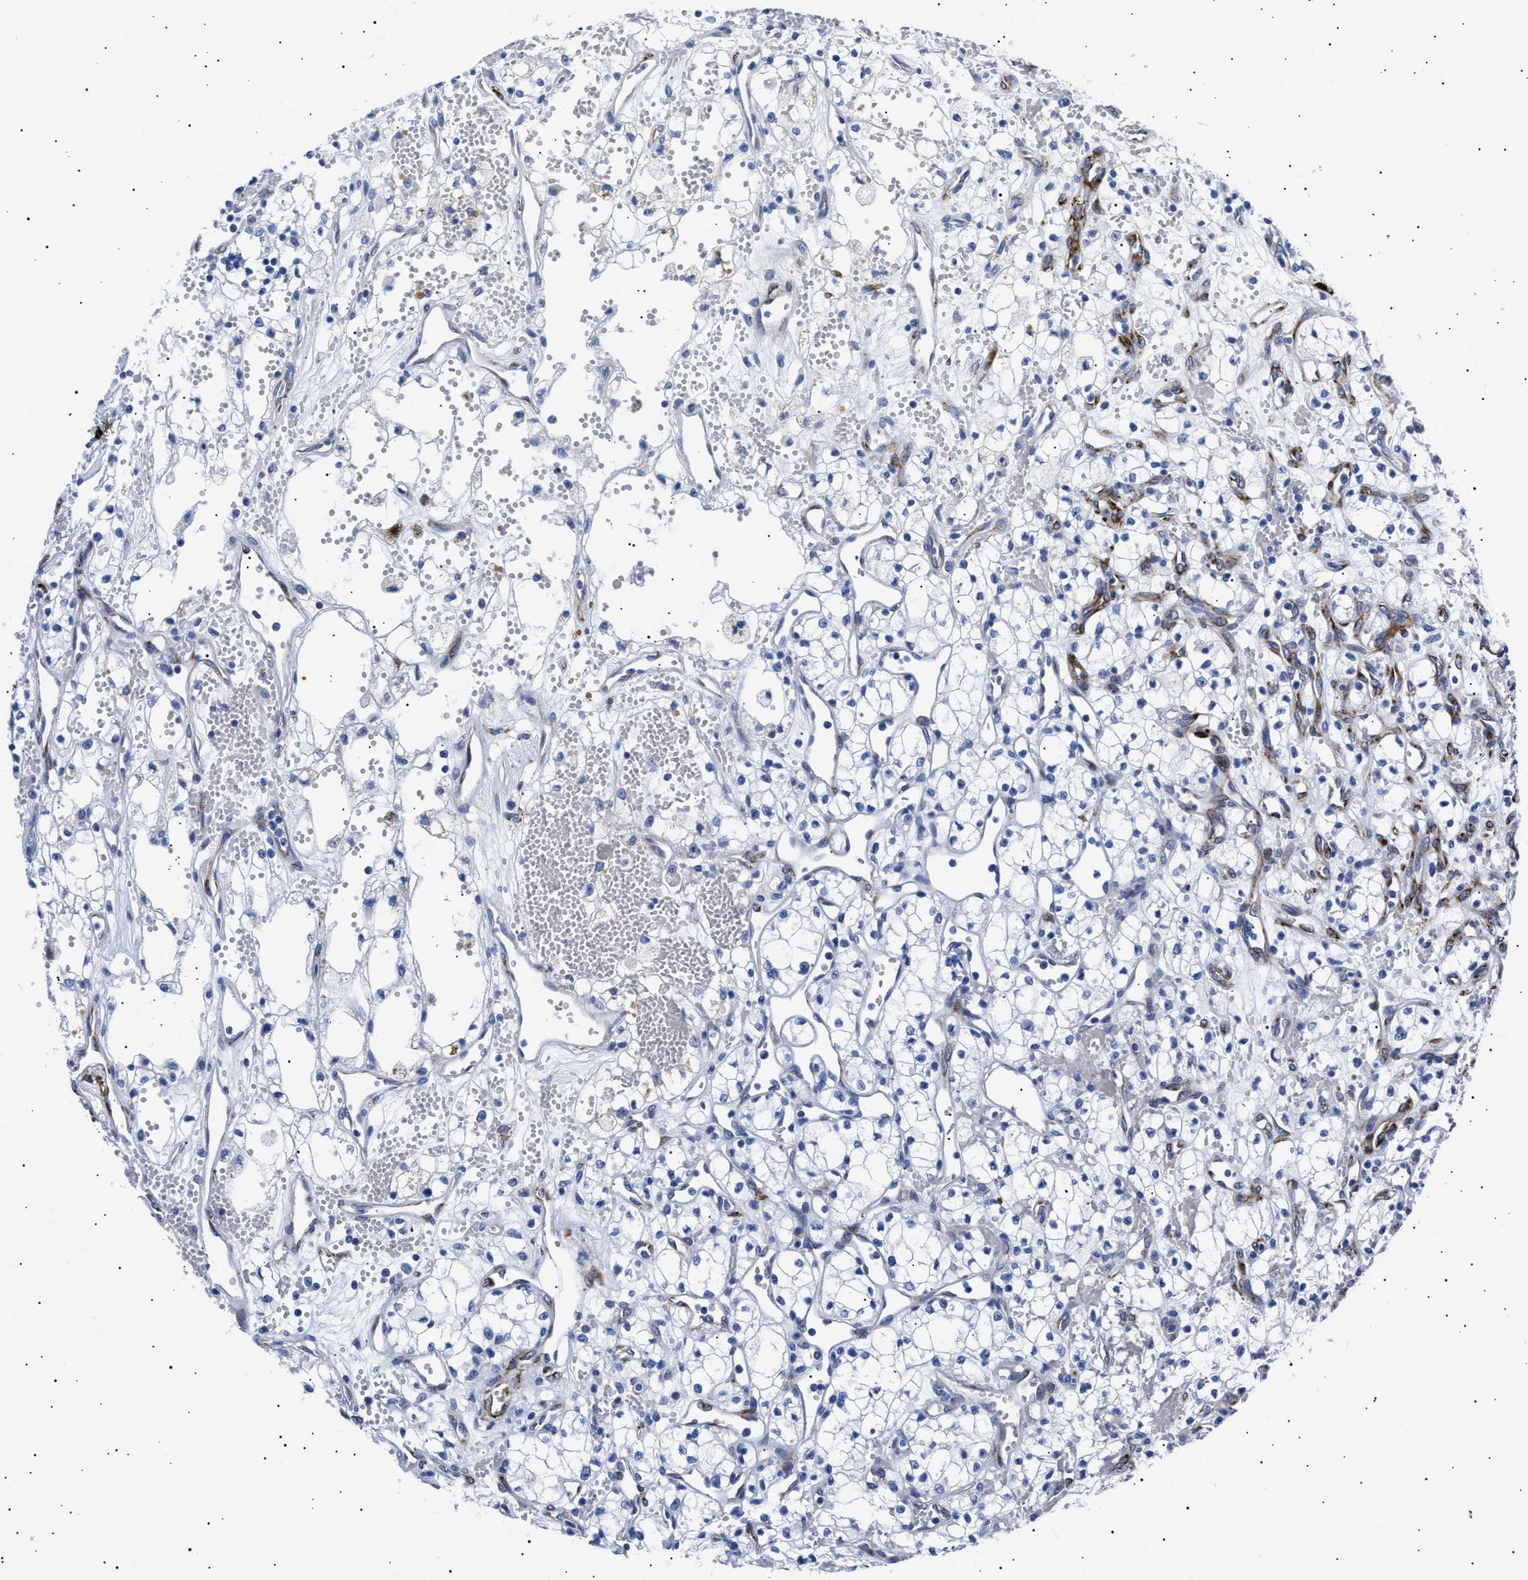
{"staining": {"intensity": "negative", "quantity": "none", "location": "none"}, "tissue": "renal cancer", "cell_type": "Tumor cells", "image_type": "cancer", "snomed": [{"axis": "morphology", "description": "Adenocarcinoma, NOS"}, {"axis": "topography", "description": "Kidney"}], "caption": "Immunohistochemistry (IHC) micrograph of neoplastic tissue: human renal cancer (adenocarcinoma) stained with DAB displays no significant protein expression in tumor cells. (Immunohistochemistry (IHC), brightfield microscopy, high magnification).", "gene": "HEMGN", "patient": {"sex": "male", "age": 59}}